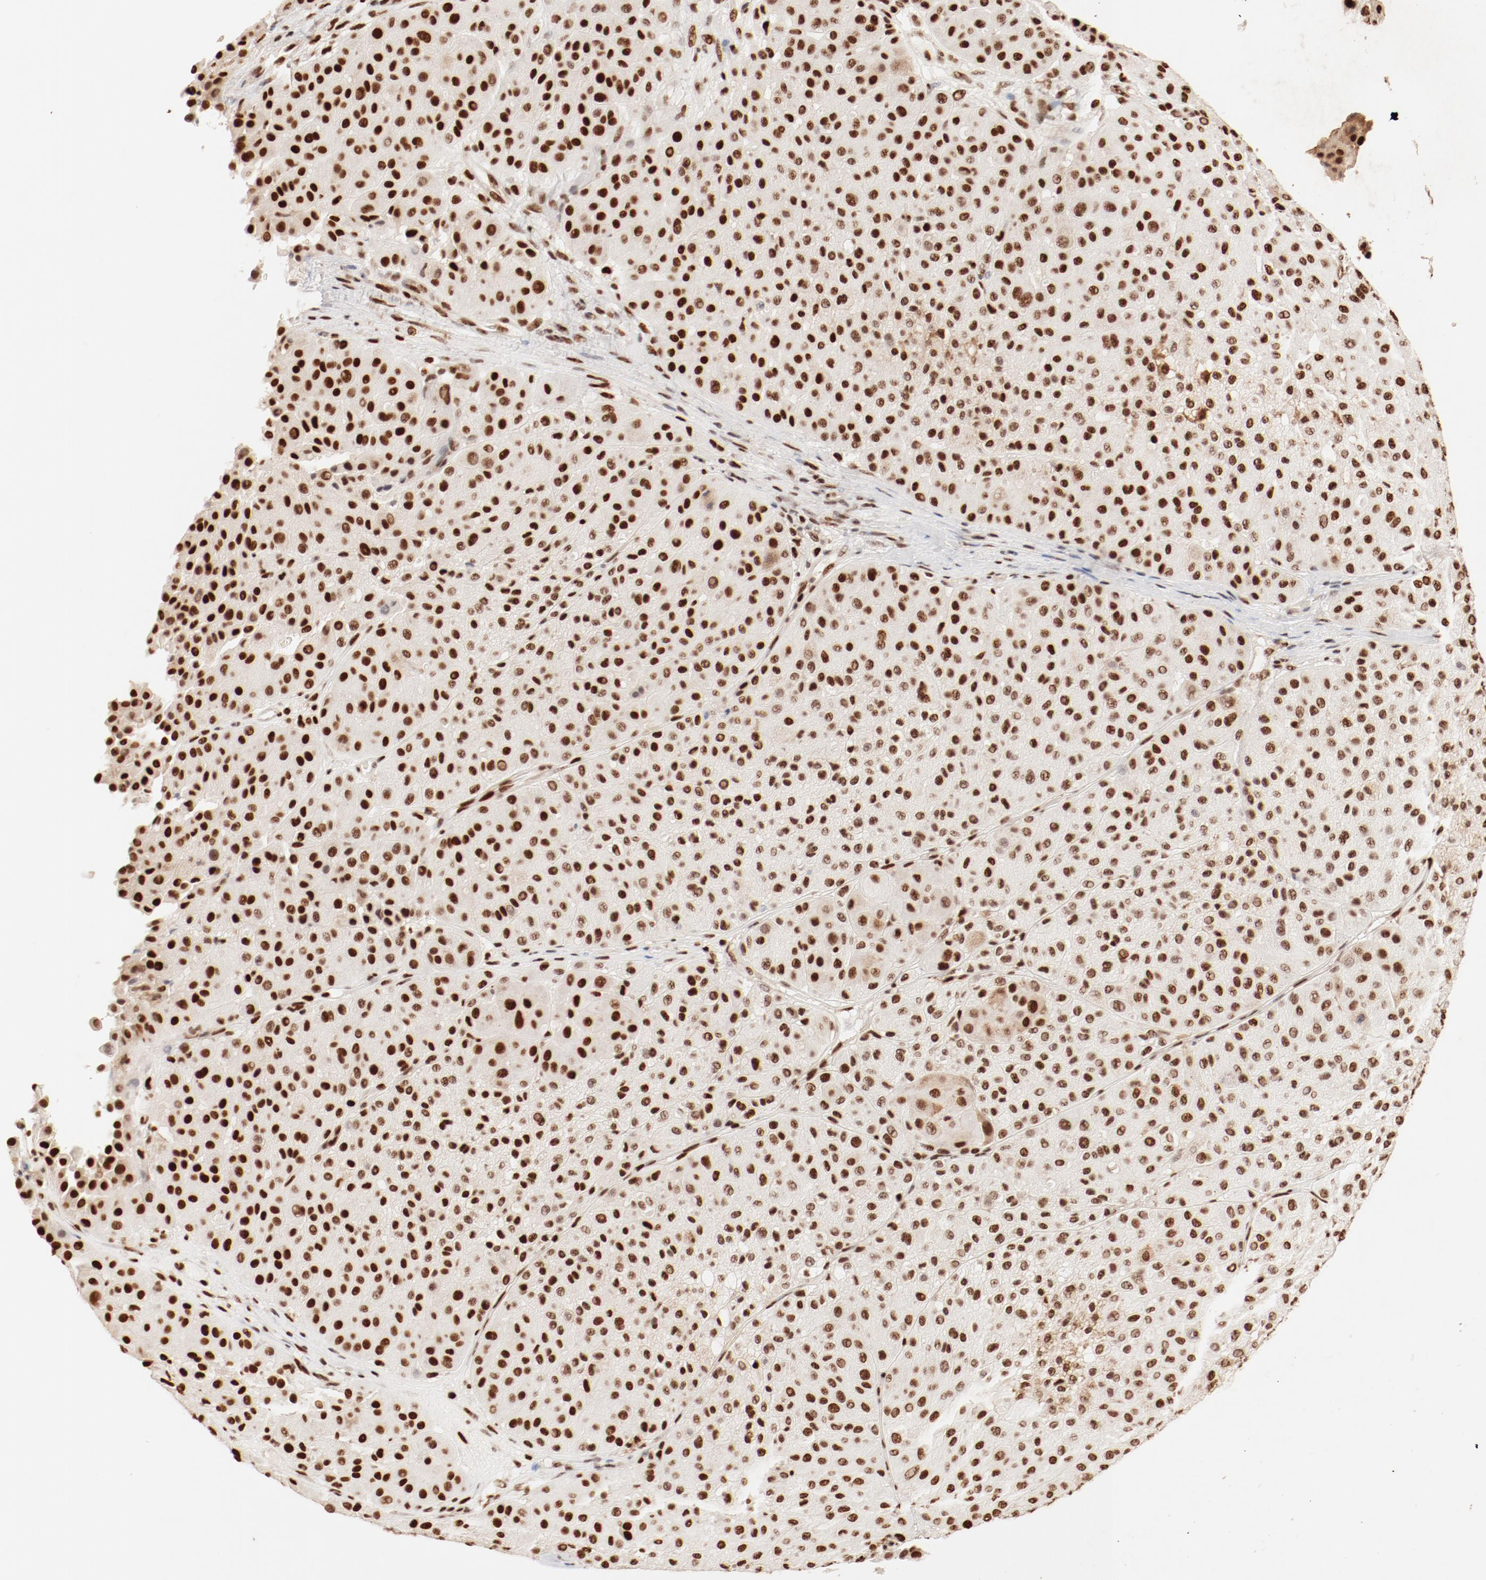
{"staining": {"intensity": "strong", "quantity": ">75%", "location": "nuclear"}, "tissue": "melanoma", "cell_type": "Tumor cells", "image_type": "cancer", "snomed": [{"axis": "morphology", "description": "Normal tissue, NOS"}, {"axis": "morphology", "description": "Malignant melanoma, Metastatic site"}, {"axis": "topography", "description": "Skin"}], "caption": "Immunohistochemical staining of human melanoma displays strong nuclear protein expression in approximately >75% of tumor cells.", "gene": "FAM50A", "patient": {"sex": "male", "age": 41}}